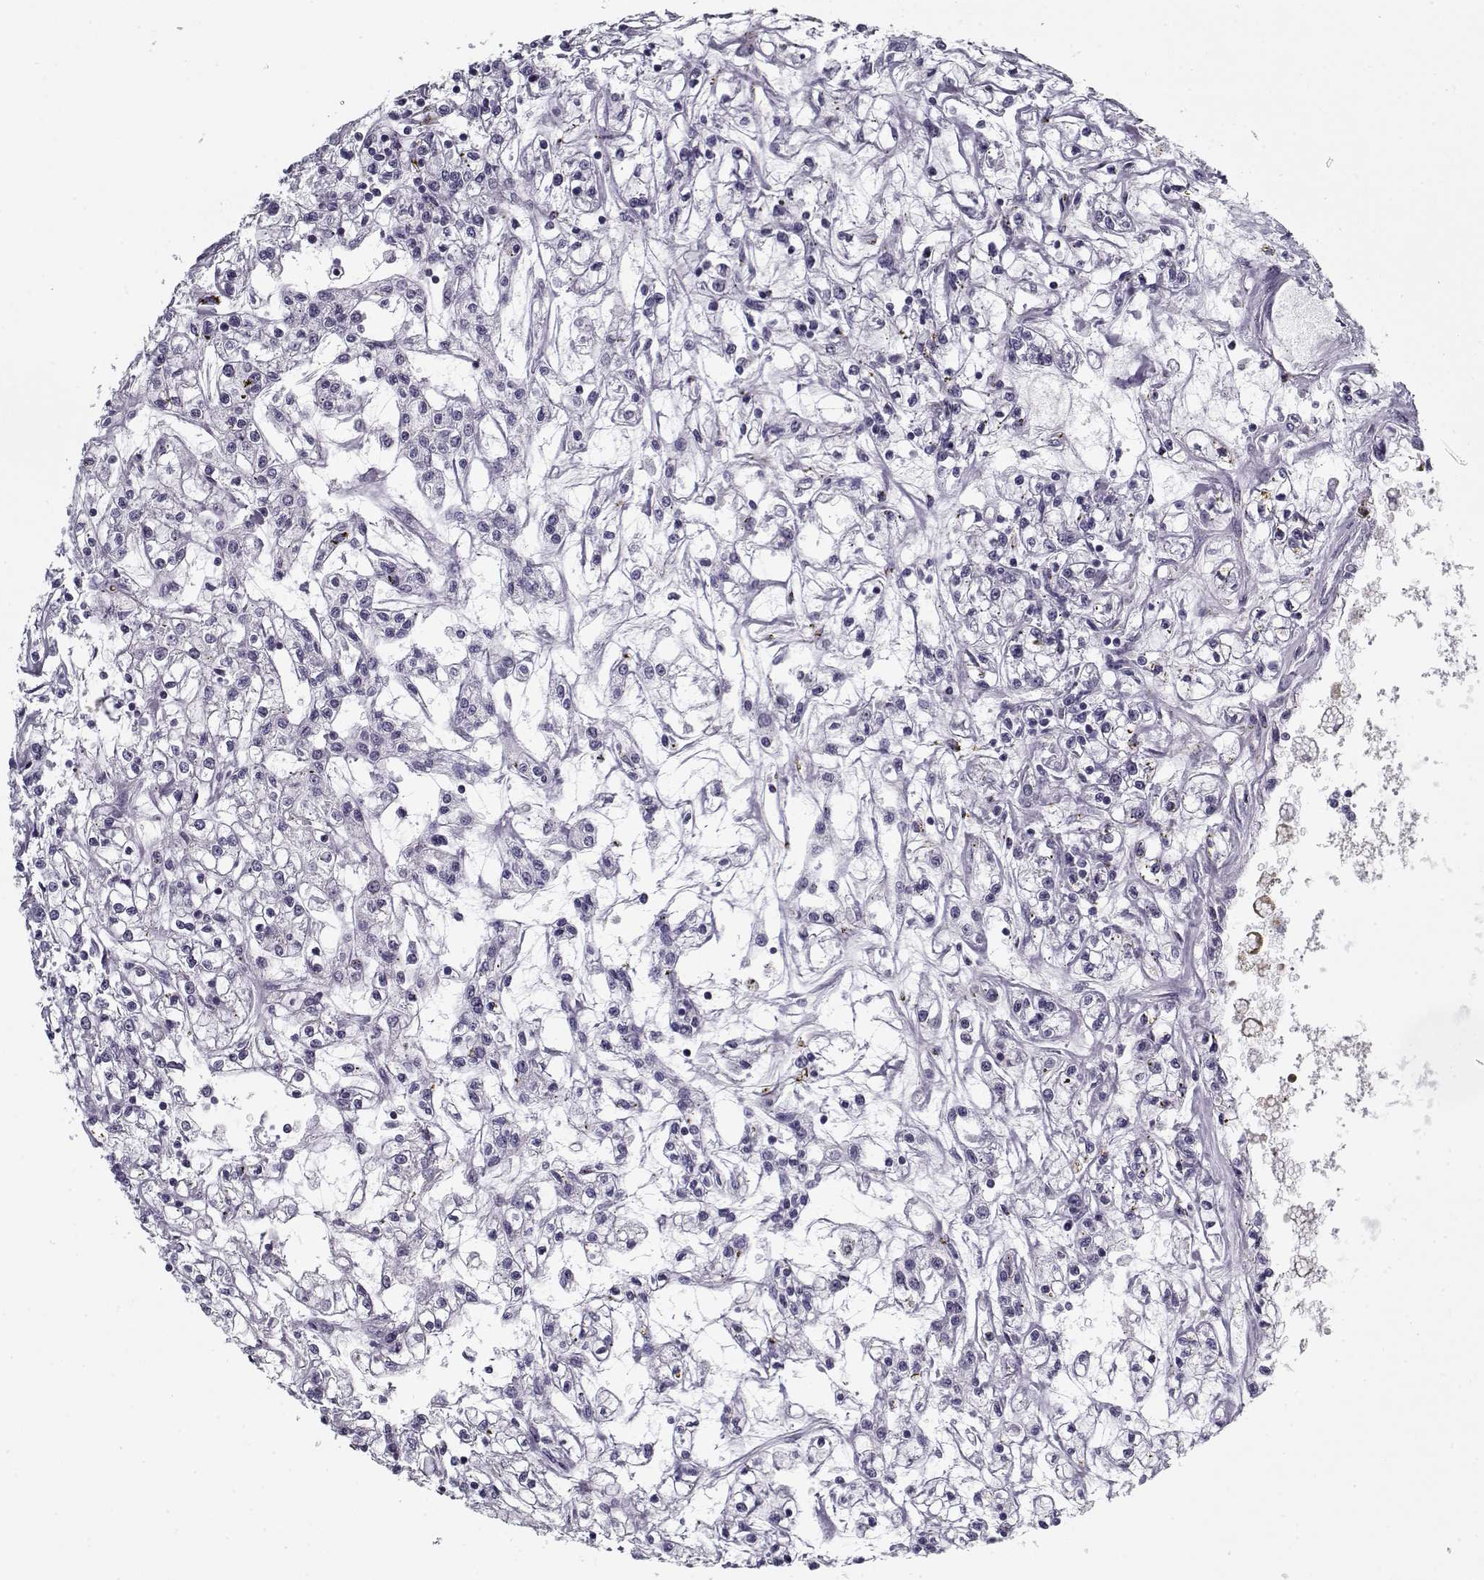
{"staining": {"intensity": "negative", "quantity": "none", "location": "none"}, "tissue": "renal cancer", "cell_type": "Tumor cells", "image_type": "cancer", "snomed": [{"axis": "morphology", "description": "Adenocarcinoma, NOS"}, {"axis": "topography", "description": "Kidney"}], "caption": "DAB (3,3'-diaminobenzidine) immunohistochemical staining of renal adenocarcinoma shows no significant staining in tumor cells.", "gene": "RNF32", "patient": {"sex": "female", "age": 59}}